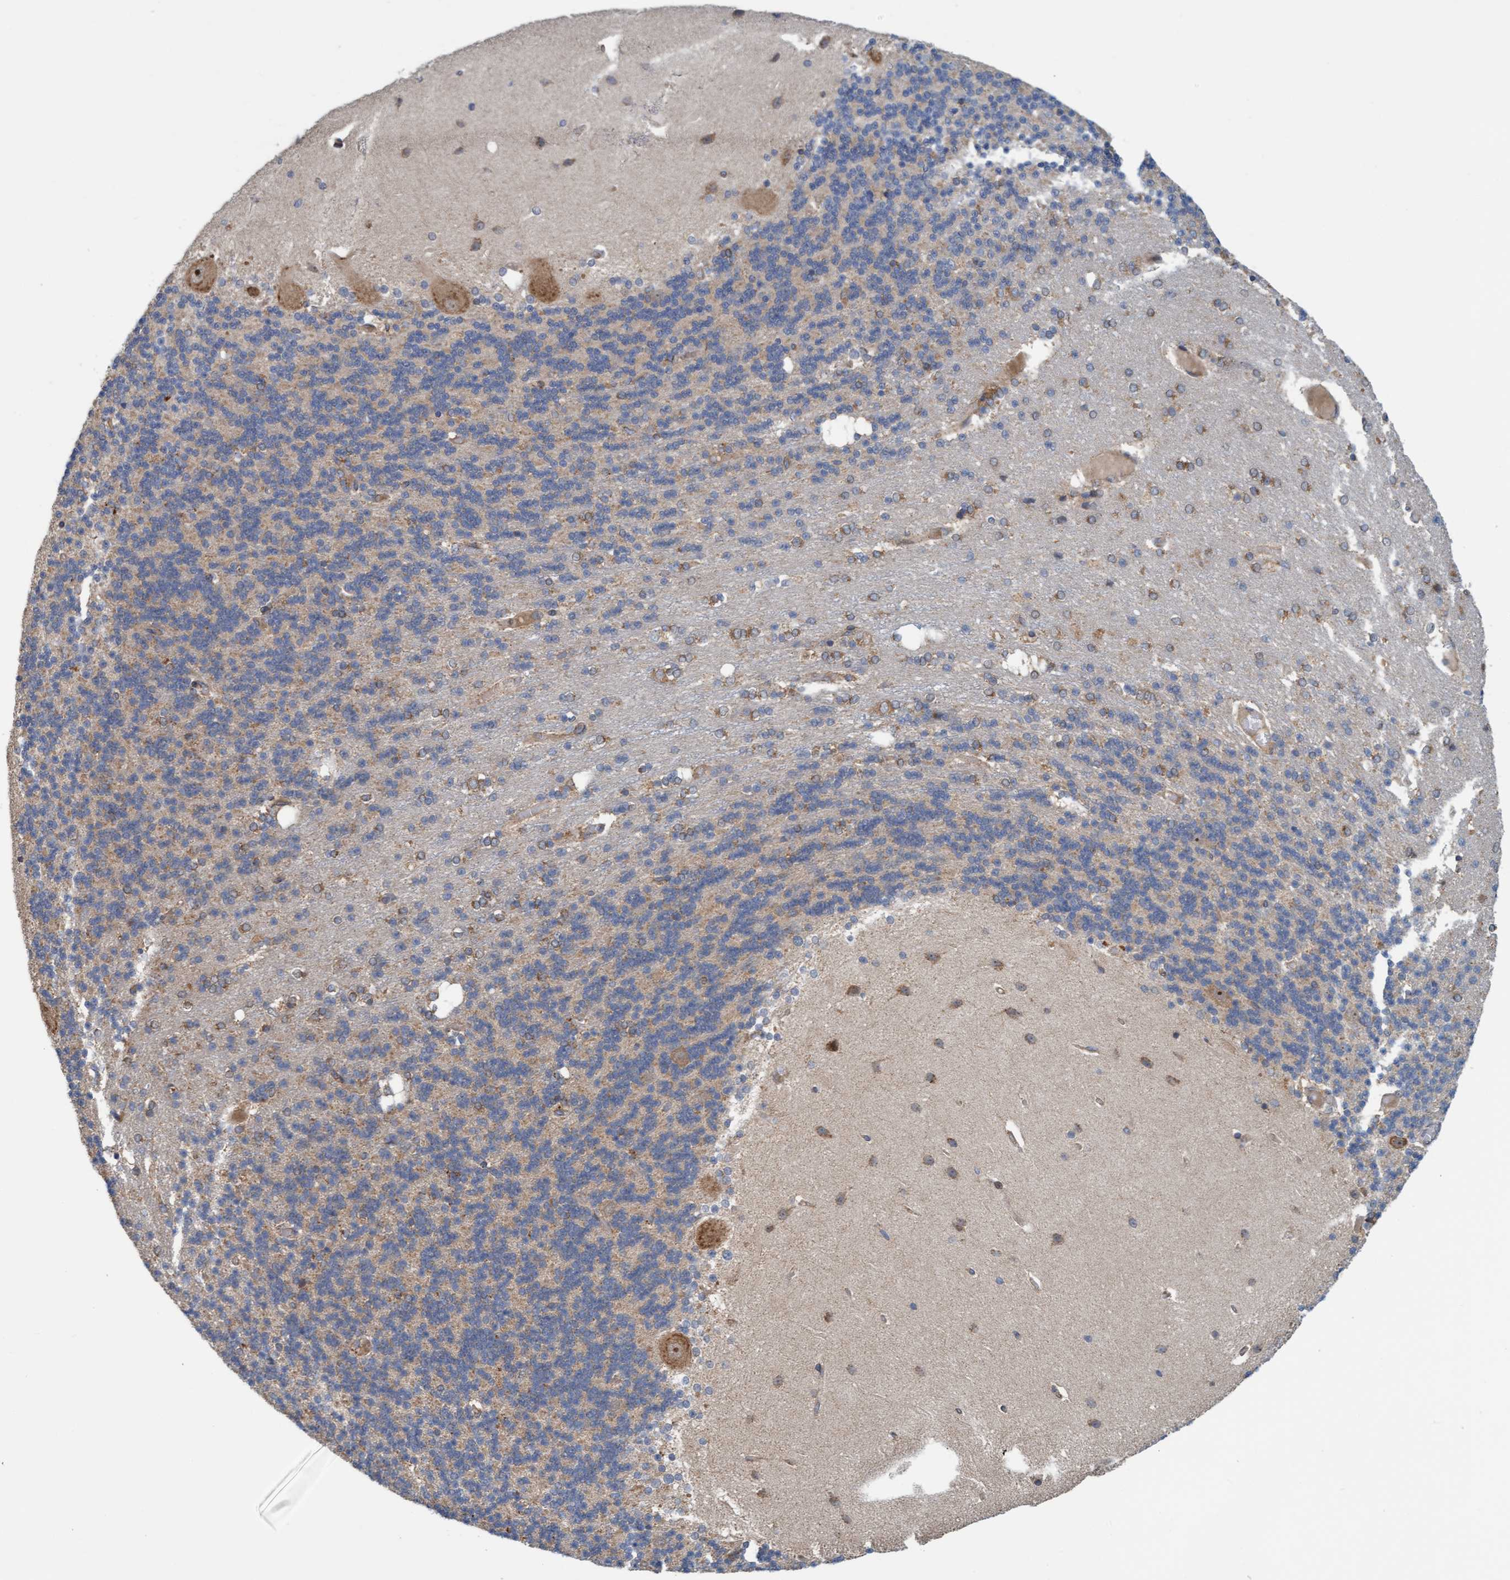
{"staining": {"intensity": "weak", "quantity": ">75%", "location": "cytoplasmic/membranous"}, "tissue": "cerebellum", "cell_type": "Cells in granular layer", "image_type": "normal", "snomed": [{"axis": "morphology", "description": "Normal tissue, NOS"}, {"axis": "topography", "description": "Cerebellum"}], "caption": "DAB immunohistochemical staining of benign human cerebellum displays weak cytoplasmic/membranous protein positivity in approximately >75% of cells in granular layer.", "gene": "ZNF566", "patient": {"sex": "female", "age": 54}}